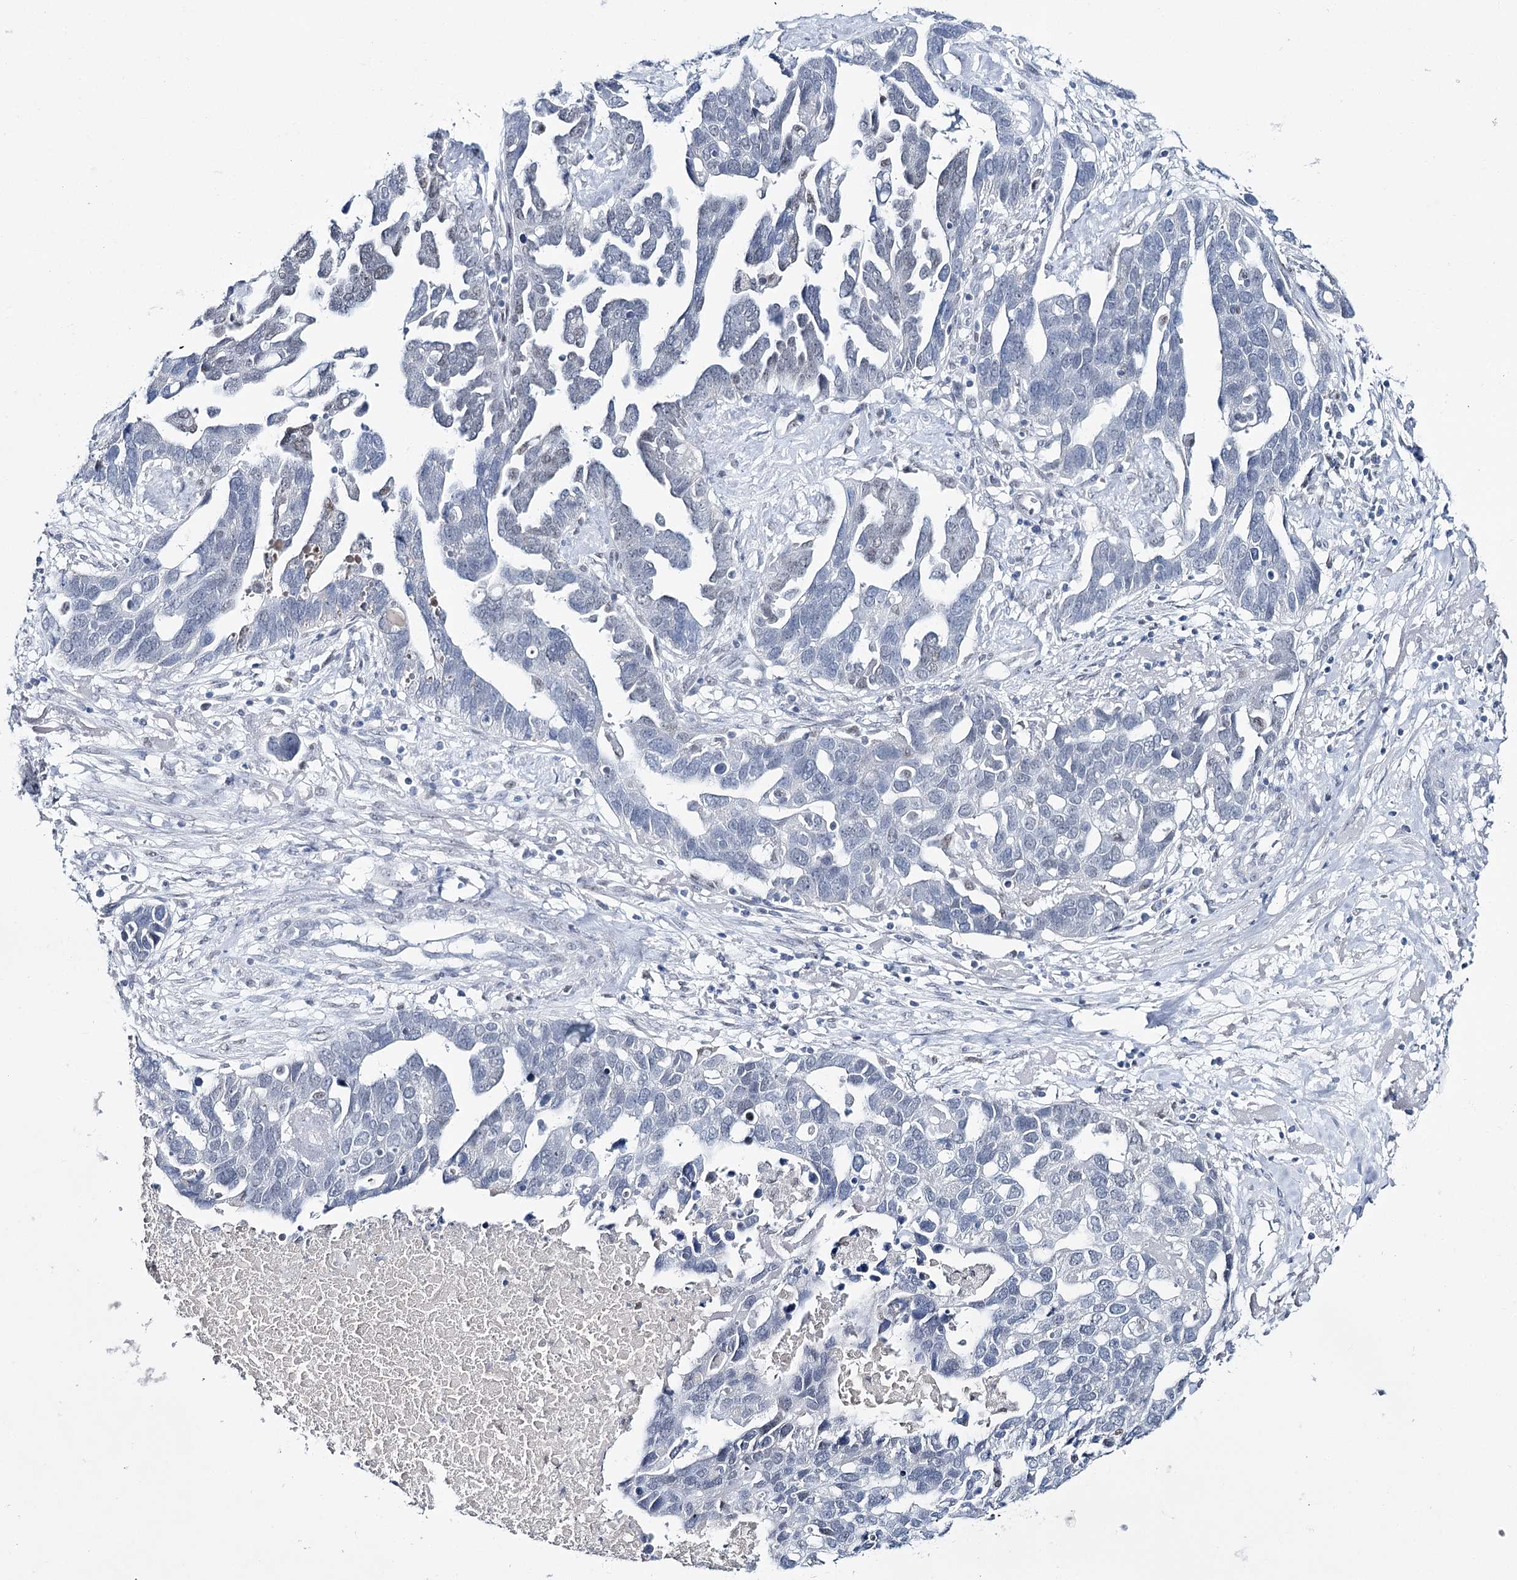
{"staining": {"intensity": "negative", "quantity": "none", "location": "none"}, "tissue": "ovarian cancer", "cell_type": "Tumor cells", "image_type": "cancer", "snomed": [{"axis": "morphology", "description": "Cystadenocarcinoma, serous, NOS"}, {"axis": "topography", "description": "Ovary"}], "caption": "DAB immunohistochemical staining of serous cystadenocarcinoma (ovarian) shows no significant expression in tumor cells.", "gene": "ZC3H8", "patient": {"sex": "female", "age": 54}}